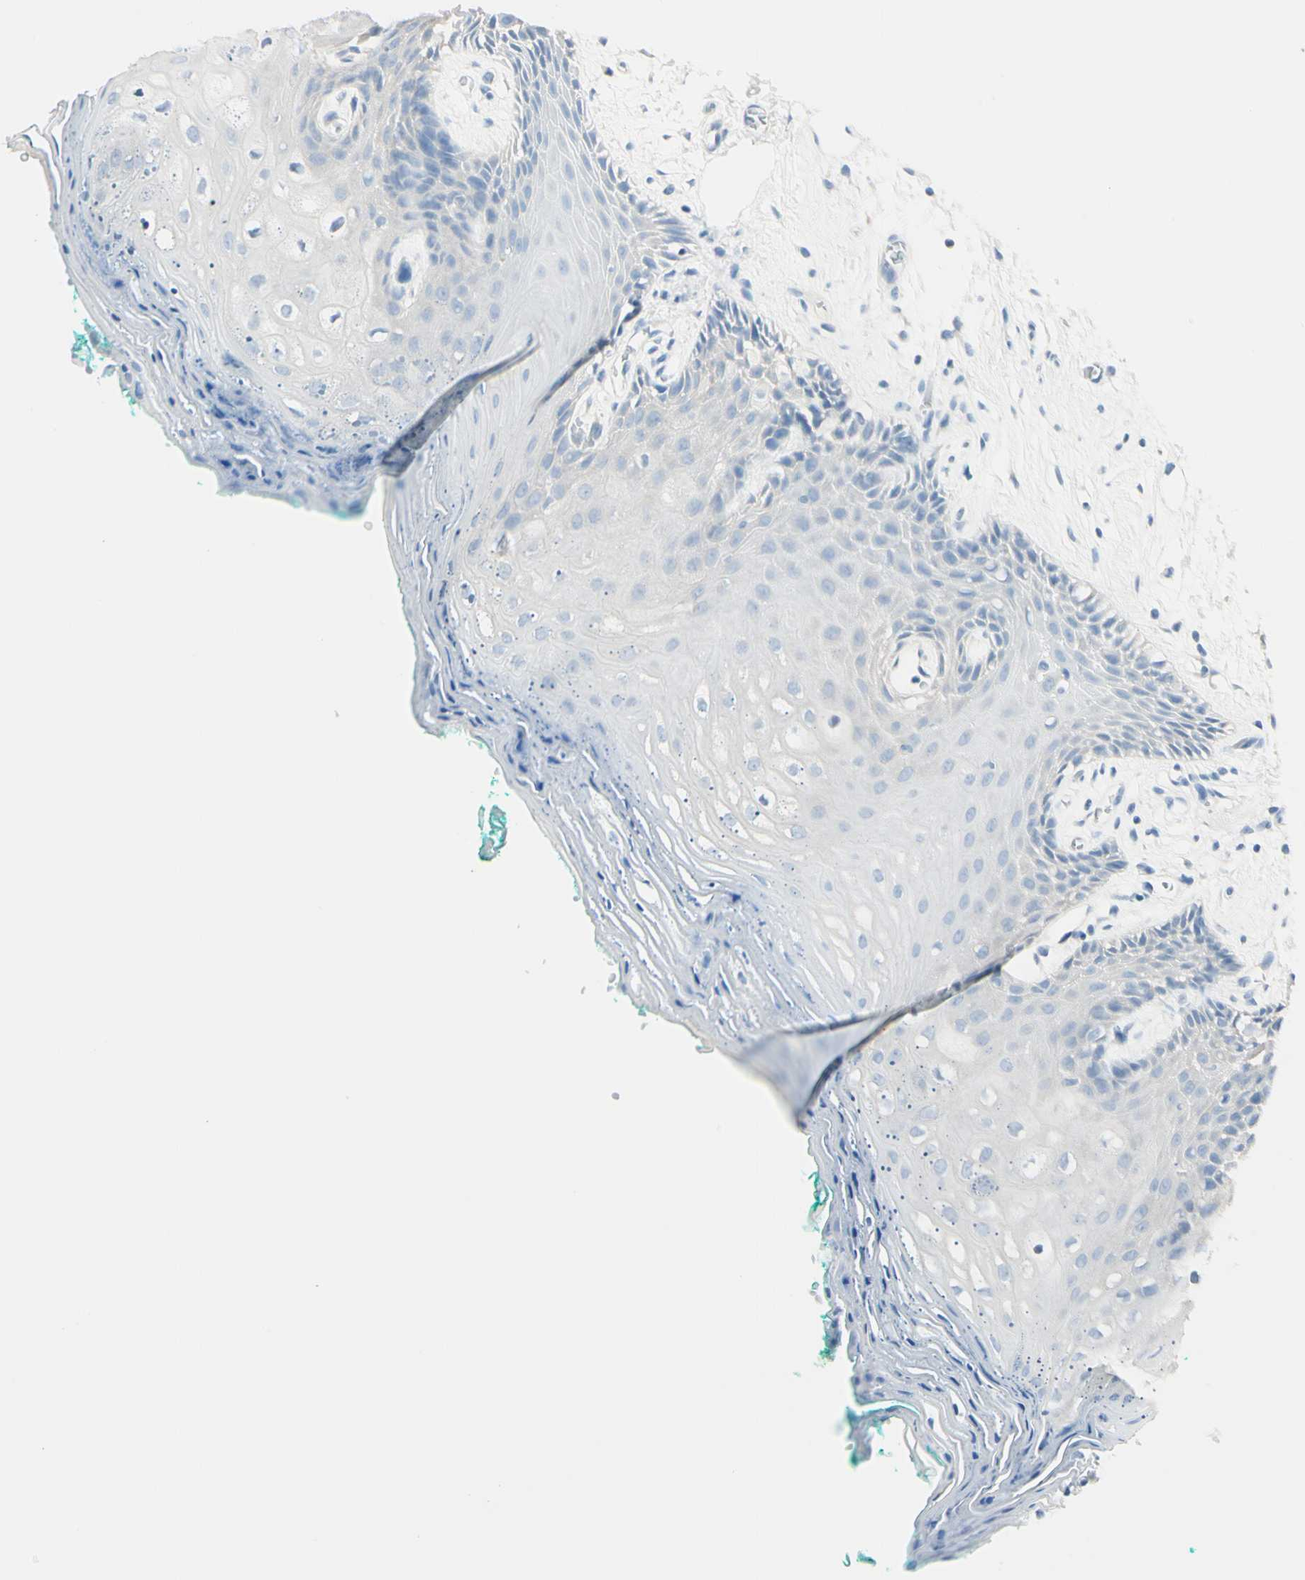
{"staining": {"intensity": "negative", "quantity": "none", "location": "none"}, "tissue": "oral mucosa", "cell_type": "Squamous epithelial cells", "image_type": "normal", "snomed": [{"axis": "morphology", "description": "Normal tissue, NOS"}, {"axis": "topography", "description": "Skeletal muscle"}, {"axis": "topography", "description": "Oral tissue"}, {"axis": "topography", "description": "Peripheral nerve tissue"}], "caption": "Squamous epithelial cells show no significant expression in unremarkable oral mucosa. (DAB immunohistochemistry (IHC) visualized using brightfield microscopy, high magnification).", "gene": "FOLH1", "patient": {"sex": "female", "age": 84}}